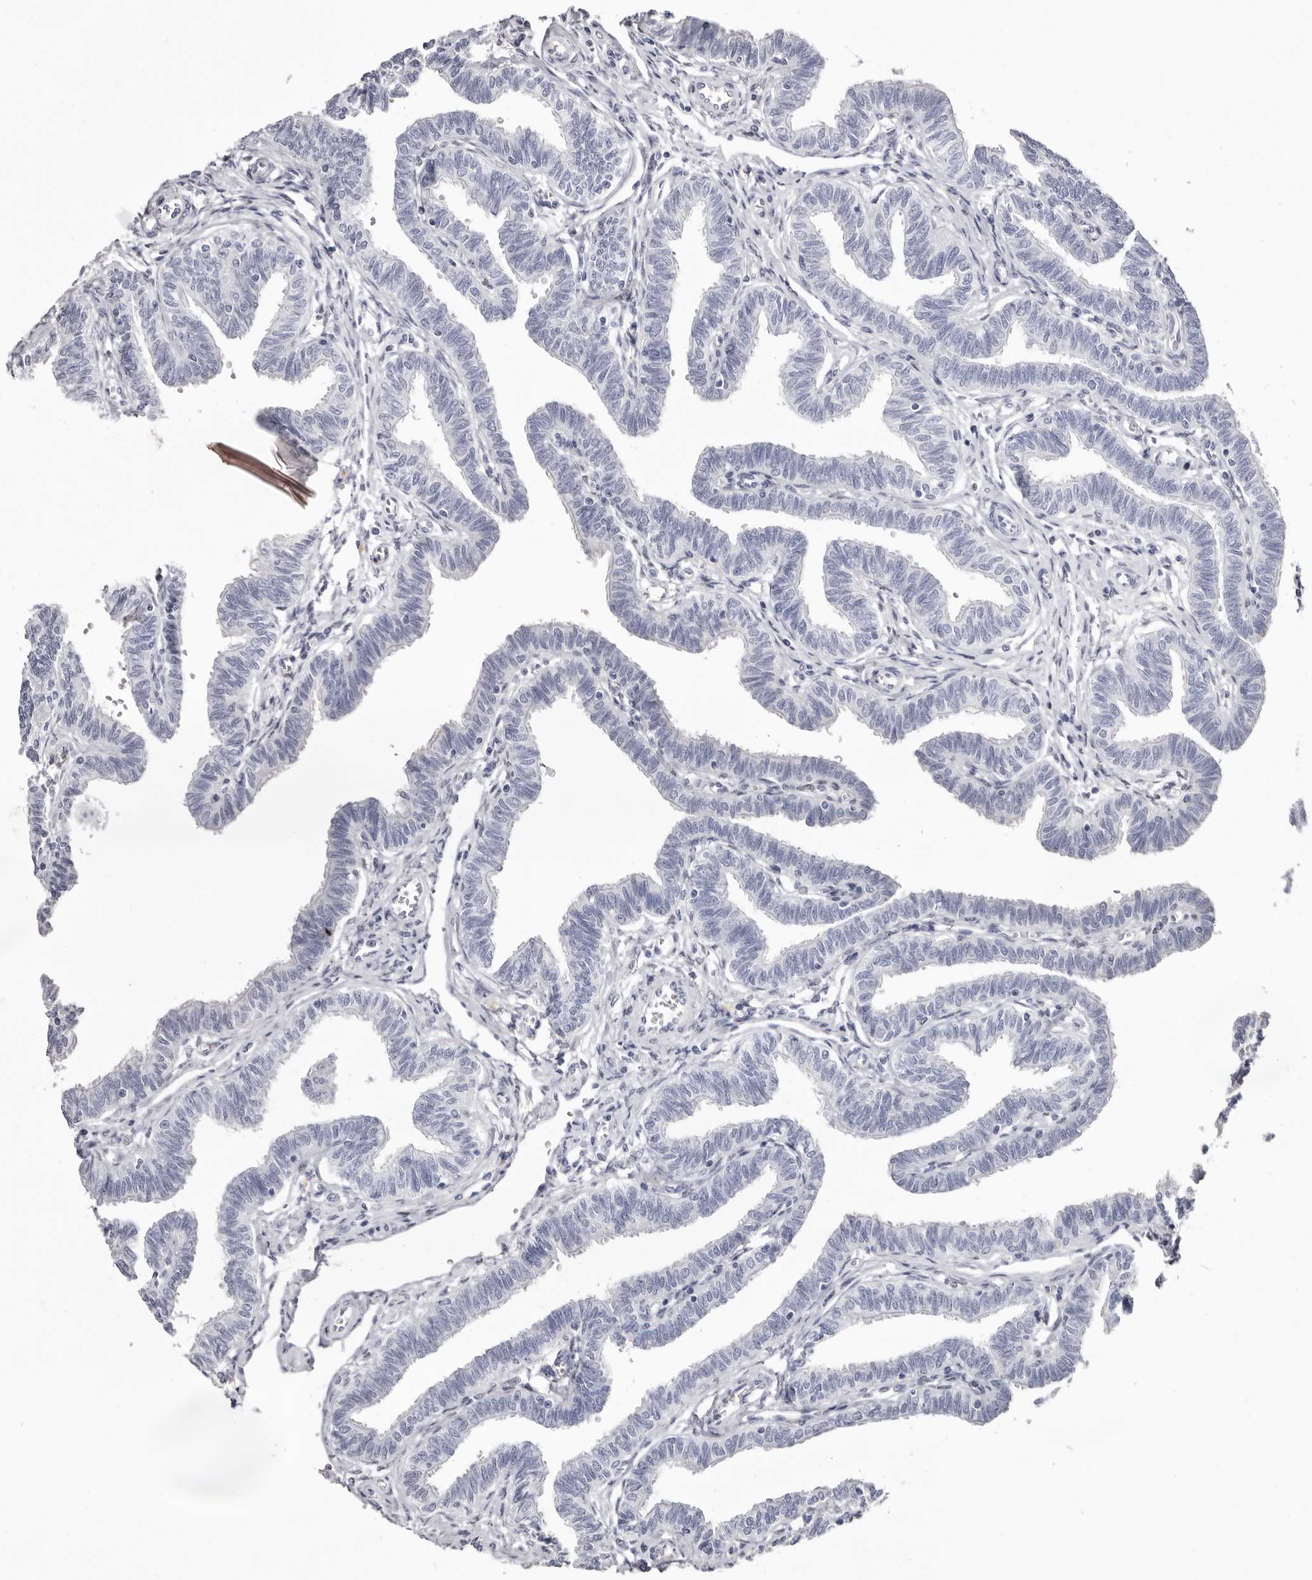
{"staining": {"intensity": "negative", "quantity": "none", "location": "none"}, "tissue": "fallopian tube", "cell_type": "Glandular cells", "image_type": "normal", "snomed": [{"axis": "morphology", "description": "Normal tissue, NOS"}, {"axis": "topography", "description": "Fallopian tube"}, {"axis": "topography", "description": "Ovary"}], "caption": "This is an IHC histopathology image of unremarkable fallopian tube. There is no expression in glandular cells.", "gene": "LPO", "patient": {"sex": "female", "age": 23}}